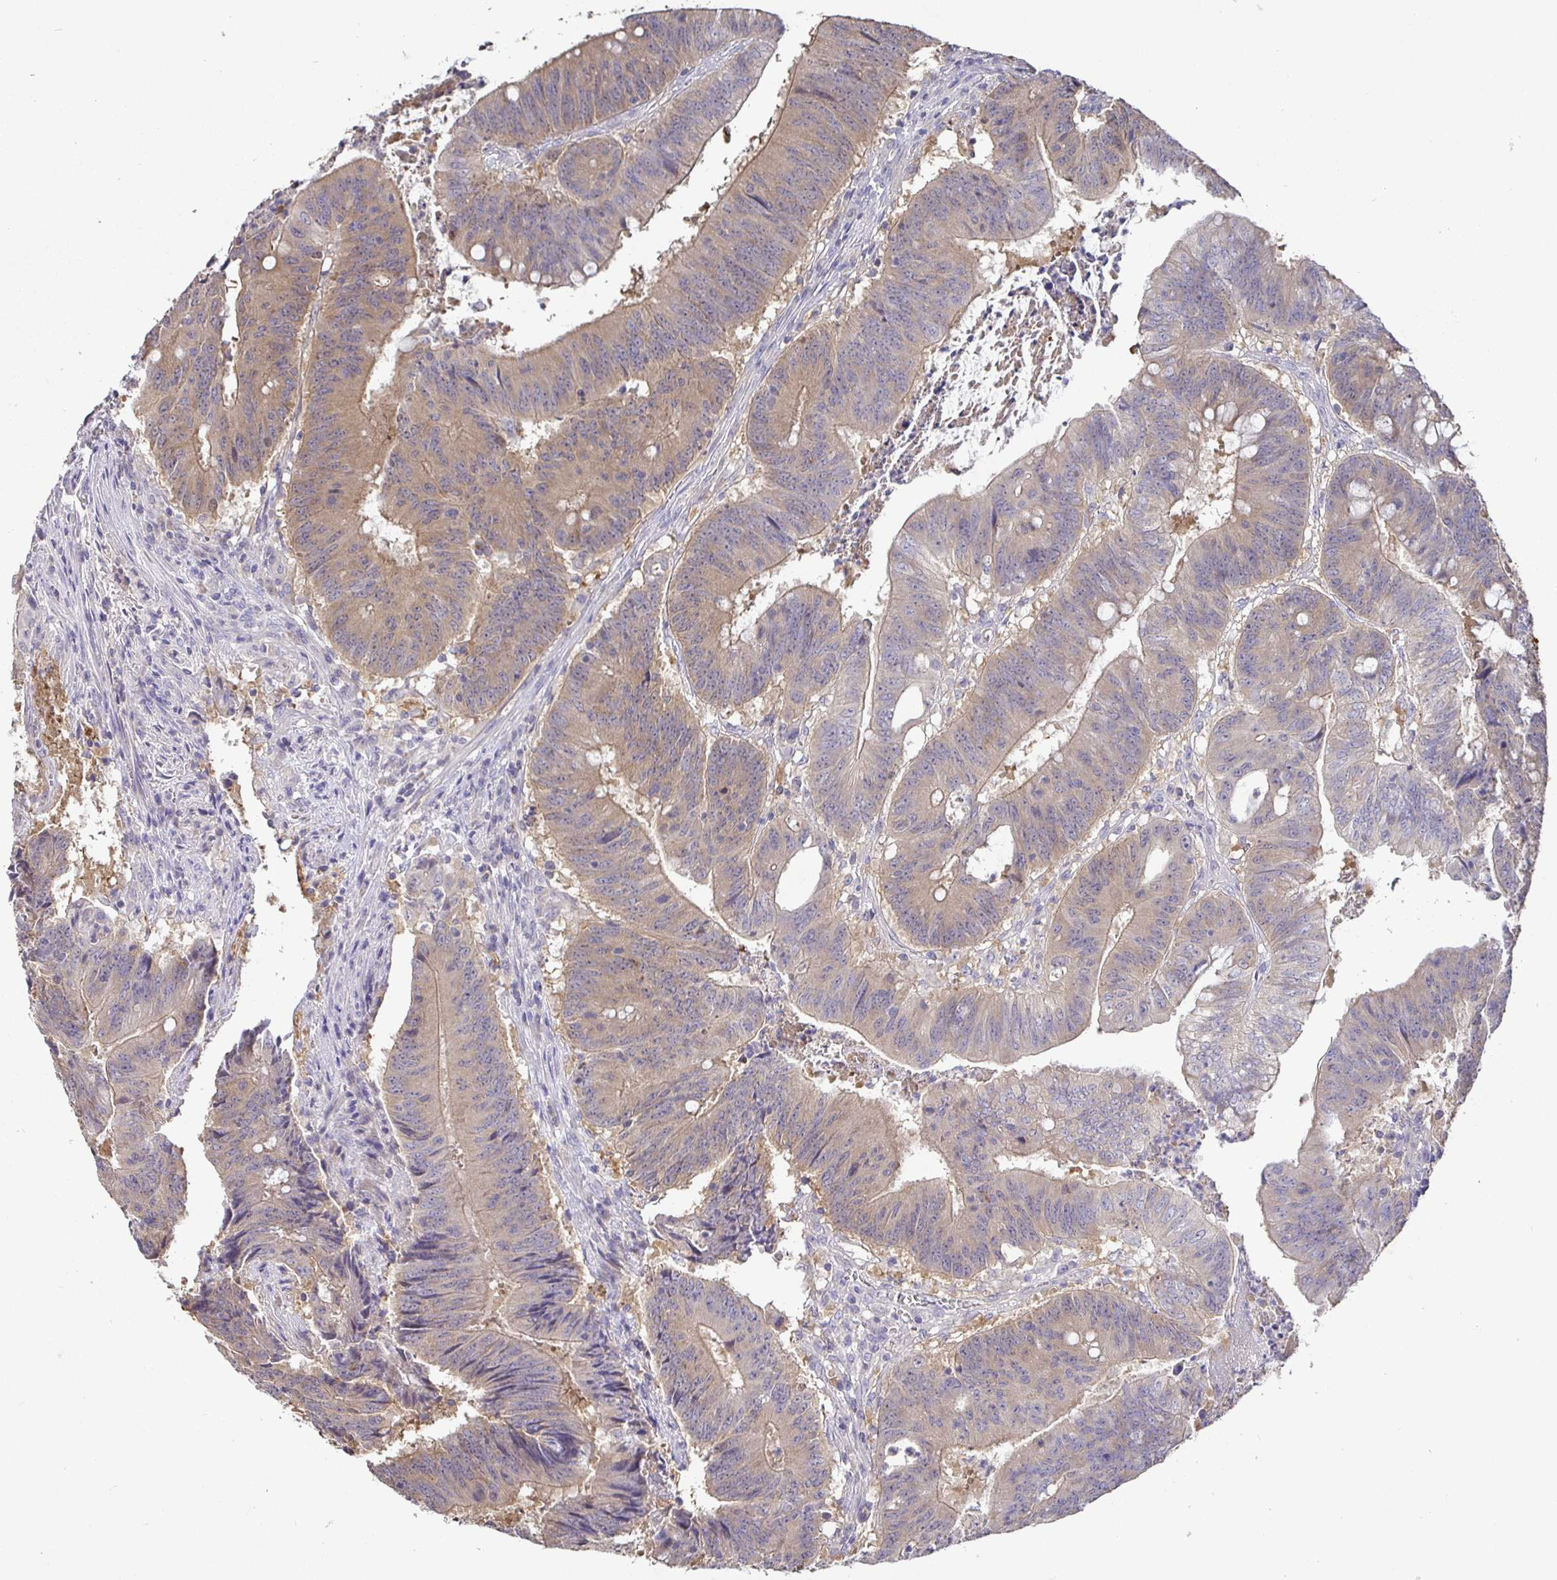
{"staining": {"intensity": "moderate", "quantity": ">75%", "location": "cytoplasmic/membranous"}, "tissue": "colorectal cancer", "cell_type": "Tumor cells", "image_type": "cancer", "snomed": [{"axis": "morphology", "description": "Adenocarcinoma, NOS"}, {"axis": "topography", "description": "Colon"}], "caption": "Immunohistochemical staining of human colorectal adenocarcinoma shows medium levels of moderate cytoplasmic/membranous protein positivity in about >75% of tumor cells.", "gene": "SHISA4", "patient": {"sex": "female", "age": 87}}